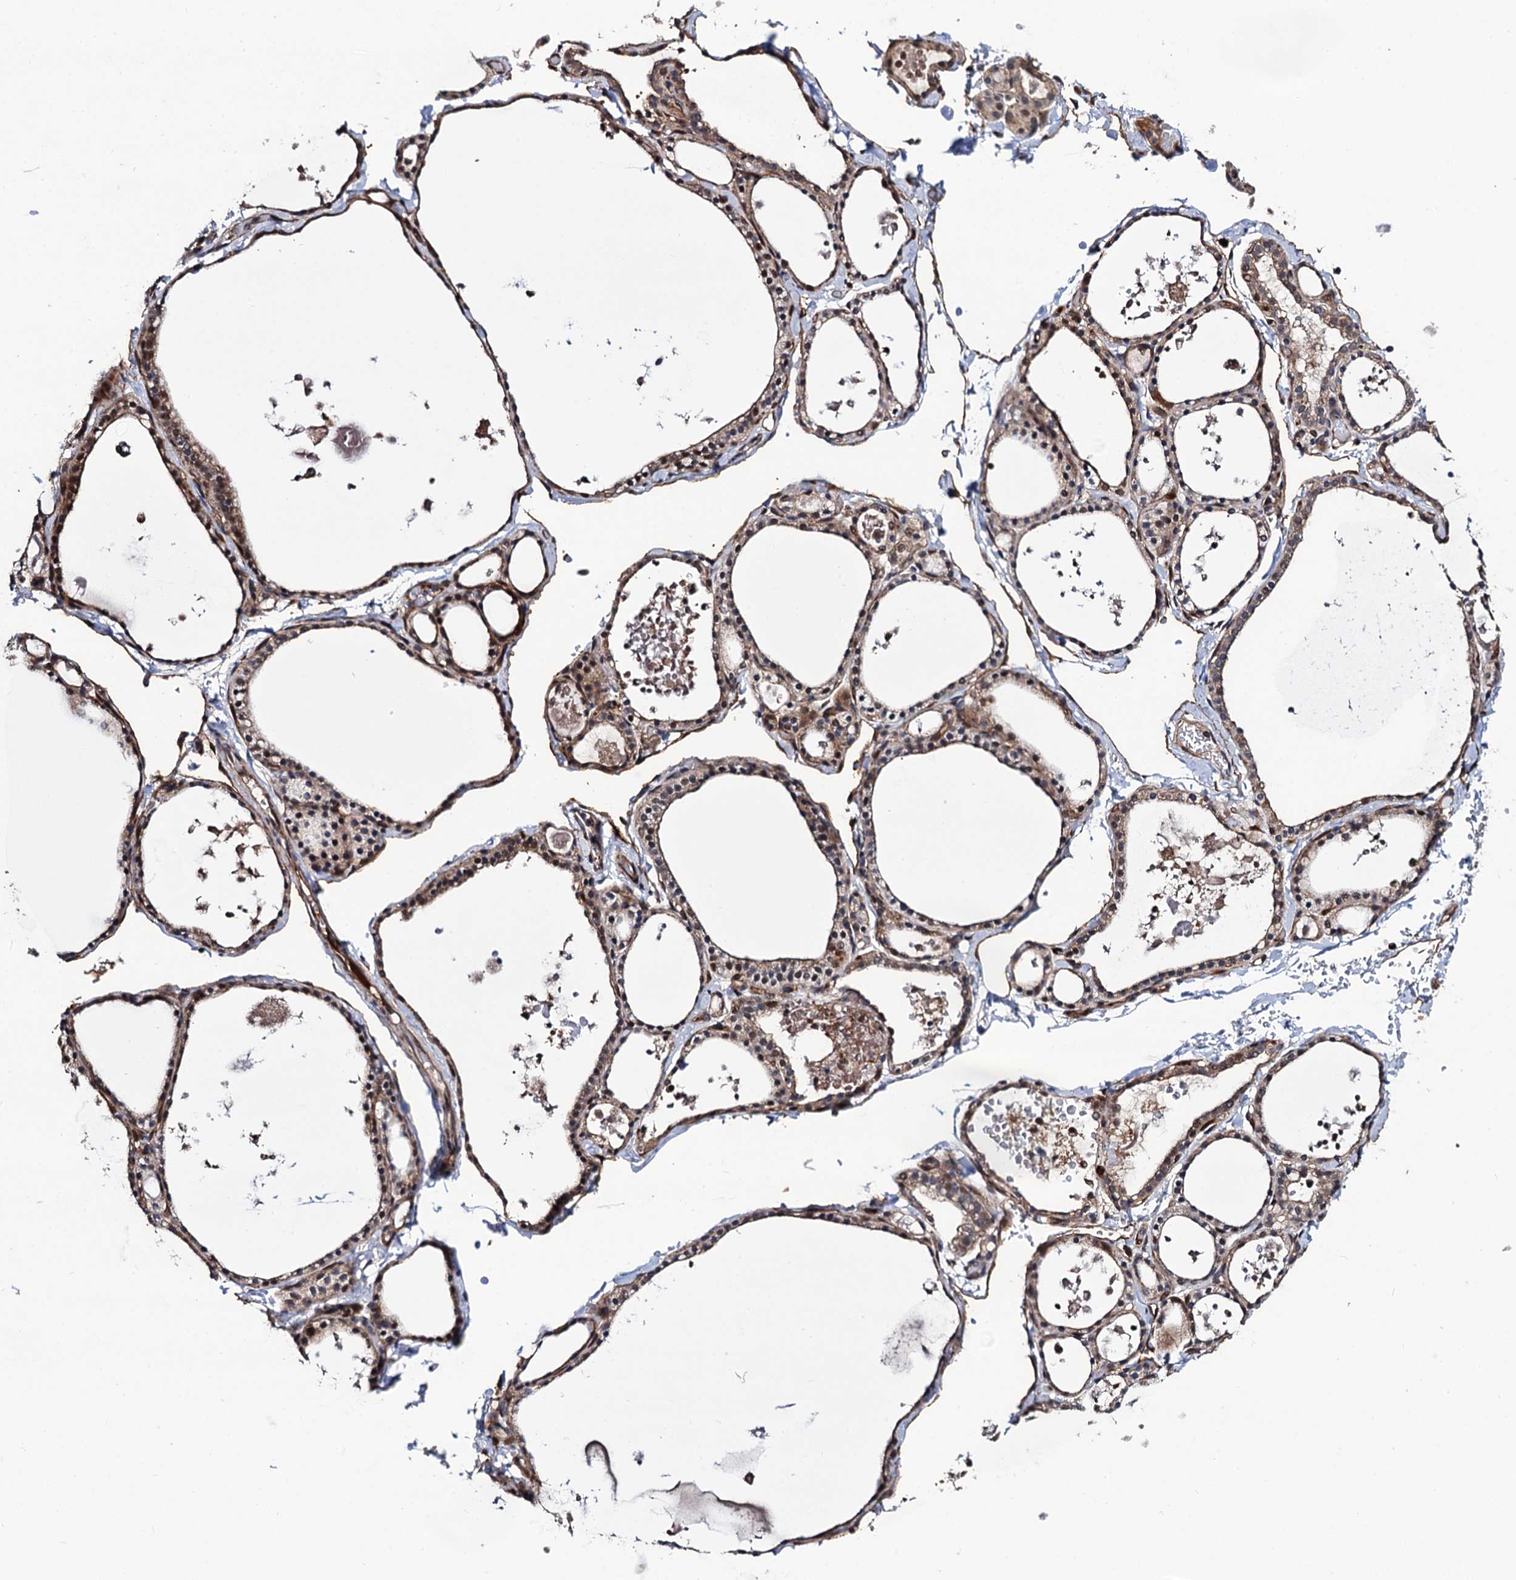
{"staining": {"intensity": "moderate", "quantity": ">75%", "location": "cytoplasmic/membranous"}, "tissue": "thyroid gland", "cell_type": "Glandular cells", "image_type": "normal", "snomed": [{"axis": "morphology", "description": "Normal tissue, NOS"}, {"axis": "topography", "description": "Thyroid gland"}], "caption": "This image reveals immunohistochemistry (IHC) staining of normal human thyroid gland, with medium moderate cytoplasmic/membranous positivity in about >75% of glandular cells.", "gene": "LRRC63", "patient": {"sex": "male", "age": 56}}